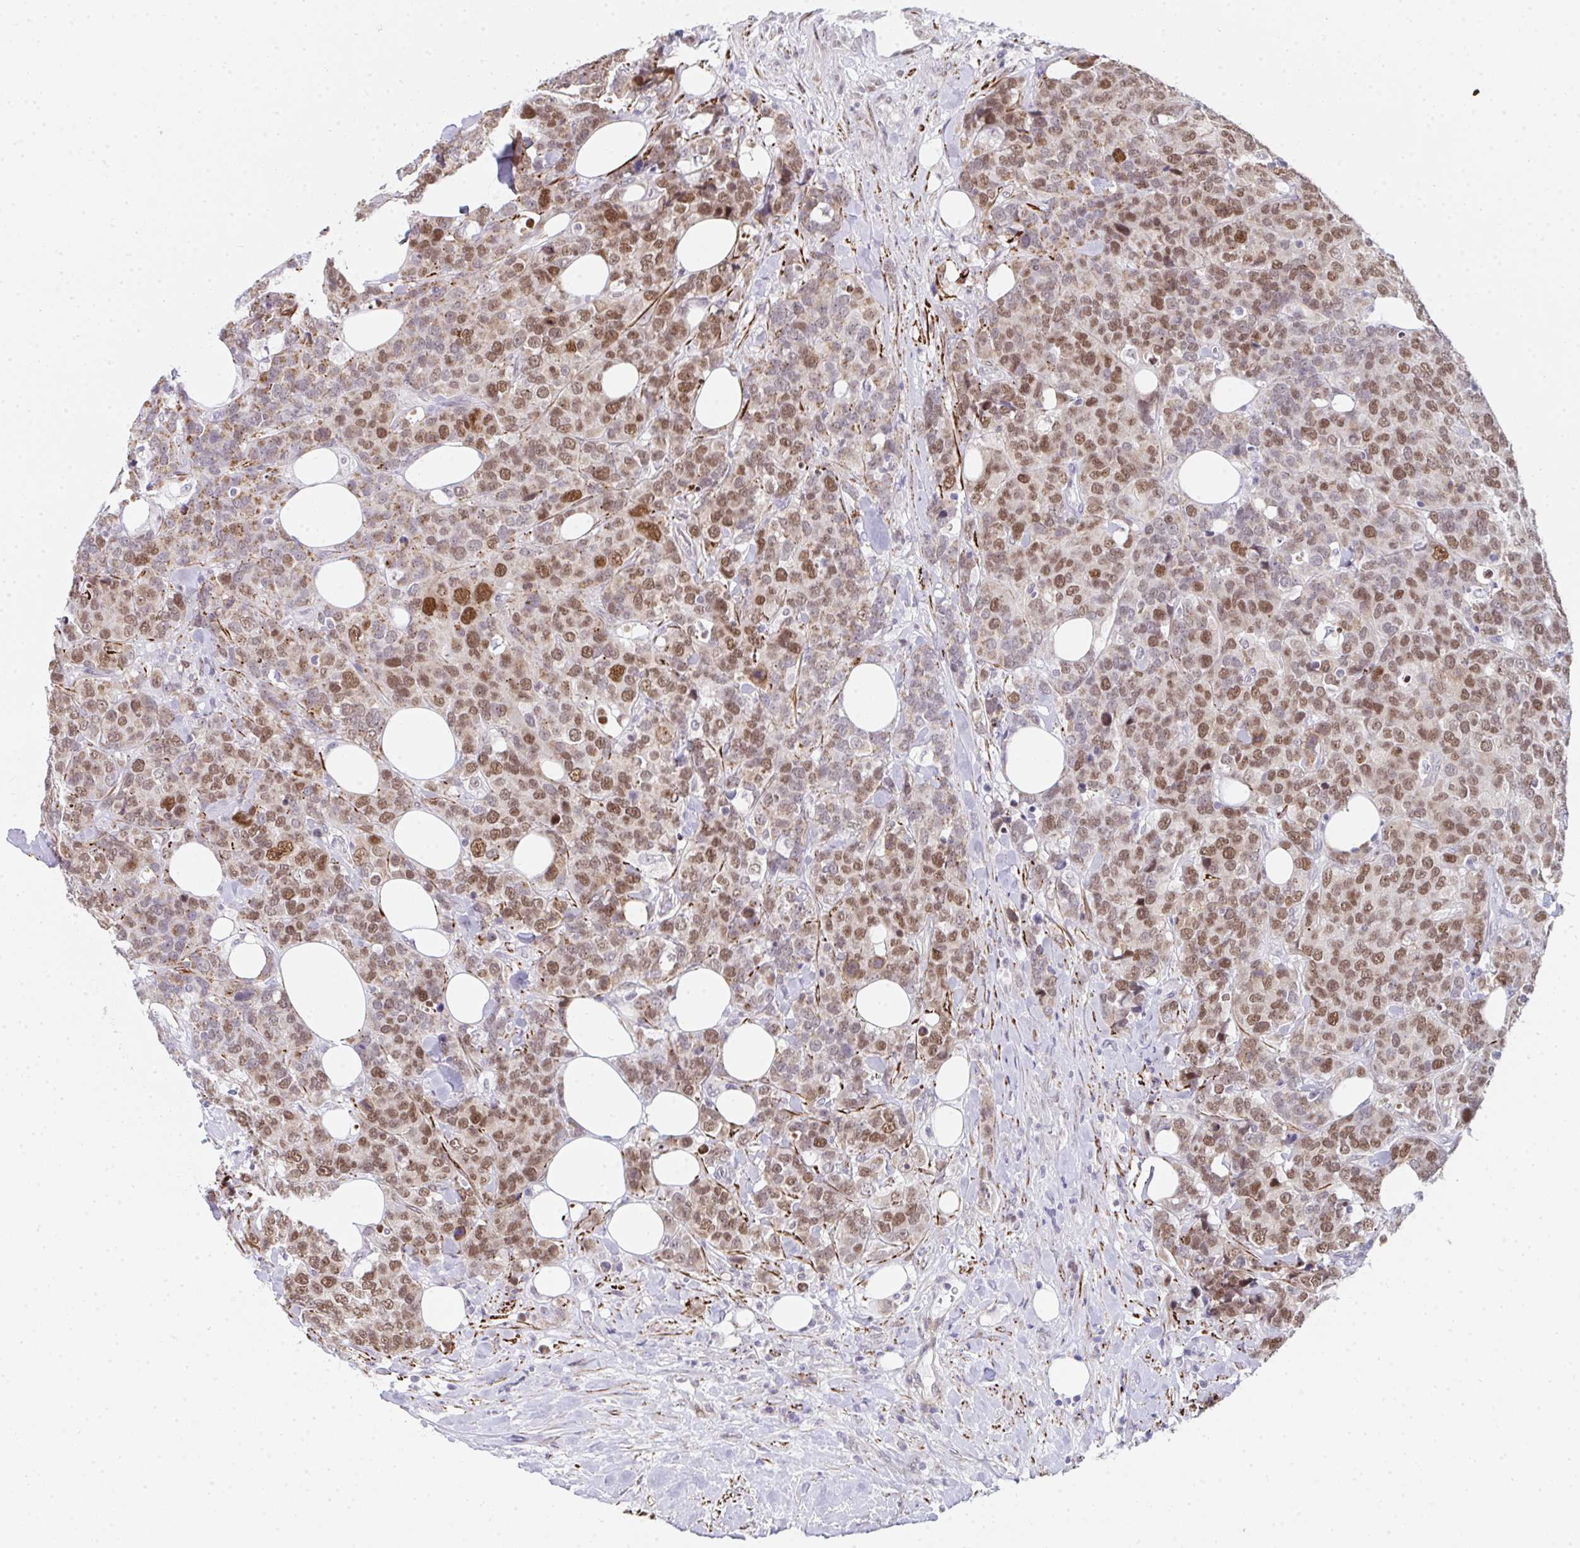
{"staining": {"intensity": "moderate", "quantity": ">75%", "location": "nuclear"}, "tissue": "breast cancer", "cell_type": "Tumor cells", "image_type": "cancer", "snomed": [{"axis": "morphology", "description": "Lobular carcinoma"}, {"axis": "topography", "description": "Breast"}], "caption": "A brown stain shows moderate nuclear positivity of a protein in breast cancer (lobular carcinoma) tumor cells. (Brightfield microscopy of DAB IHC at high magnification).", "gene": "GINS2", "patient": {"sex": "female", "age": 59}}